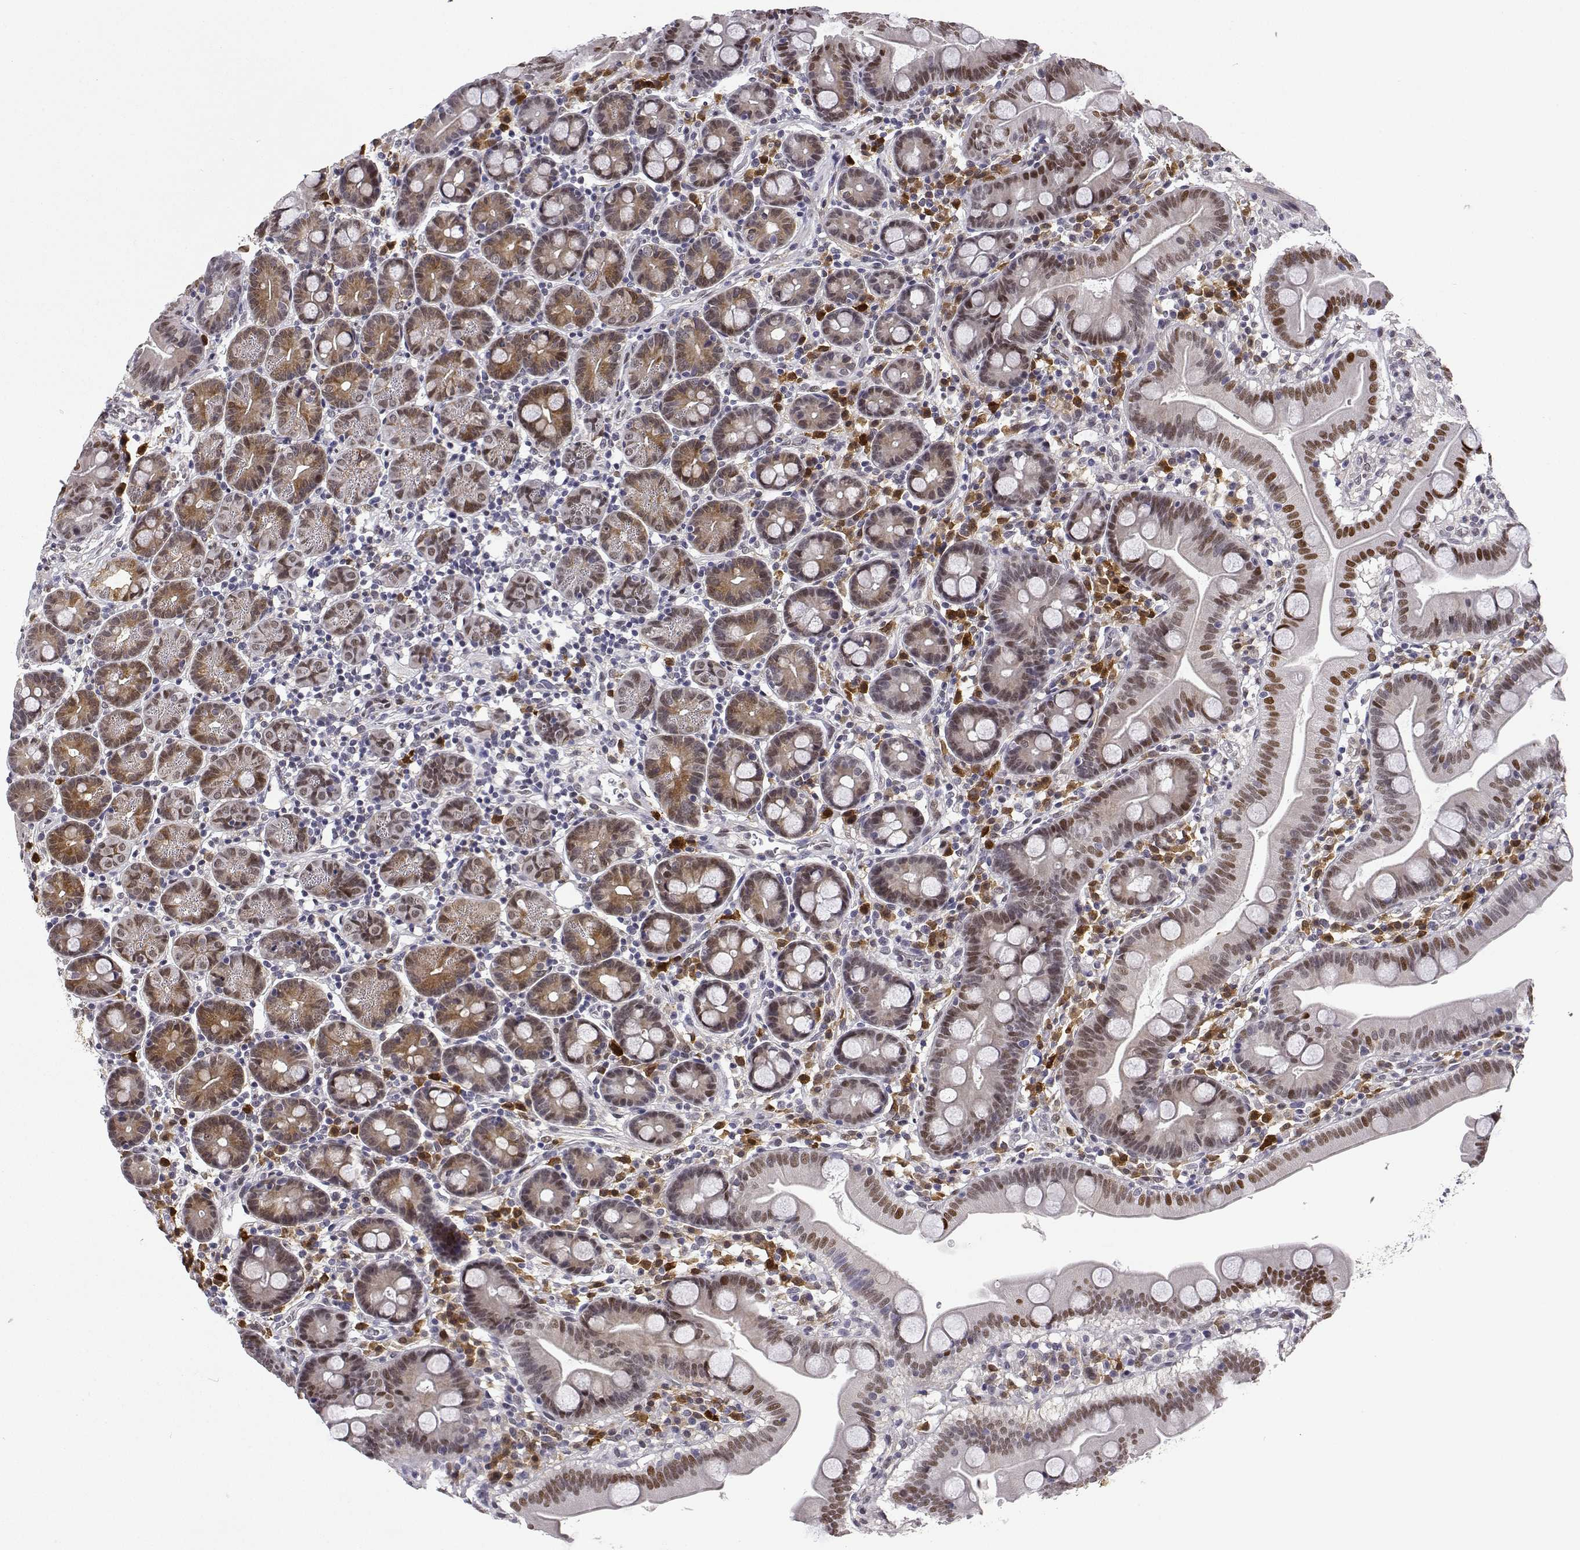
{"staining": {"intensity": "moderate", "quantity": ">75%", "location": "cytoplasmic/membranous,nuclear"}, "tissue": "duodenum", "cell_type": "Glandular cells", "image_type": "normal", "snomed": [{"axis": "morphology", "description": "Normal tissue, NOS"}, {"axis": "topography", "description": "Pancreas"}, {"axis": "topography", "description": "Duodenum"}], "caption": "Glandular cells show medium levels of moderate cytoplasmic/membranous,nuclear expression in approximately >75% of cells in unremarkable duodenum.", "gene": "PHGDH", "patient": {"sex": "male", "age": 59}}